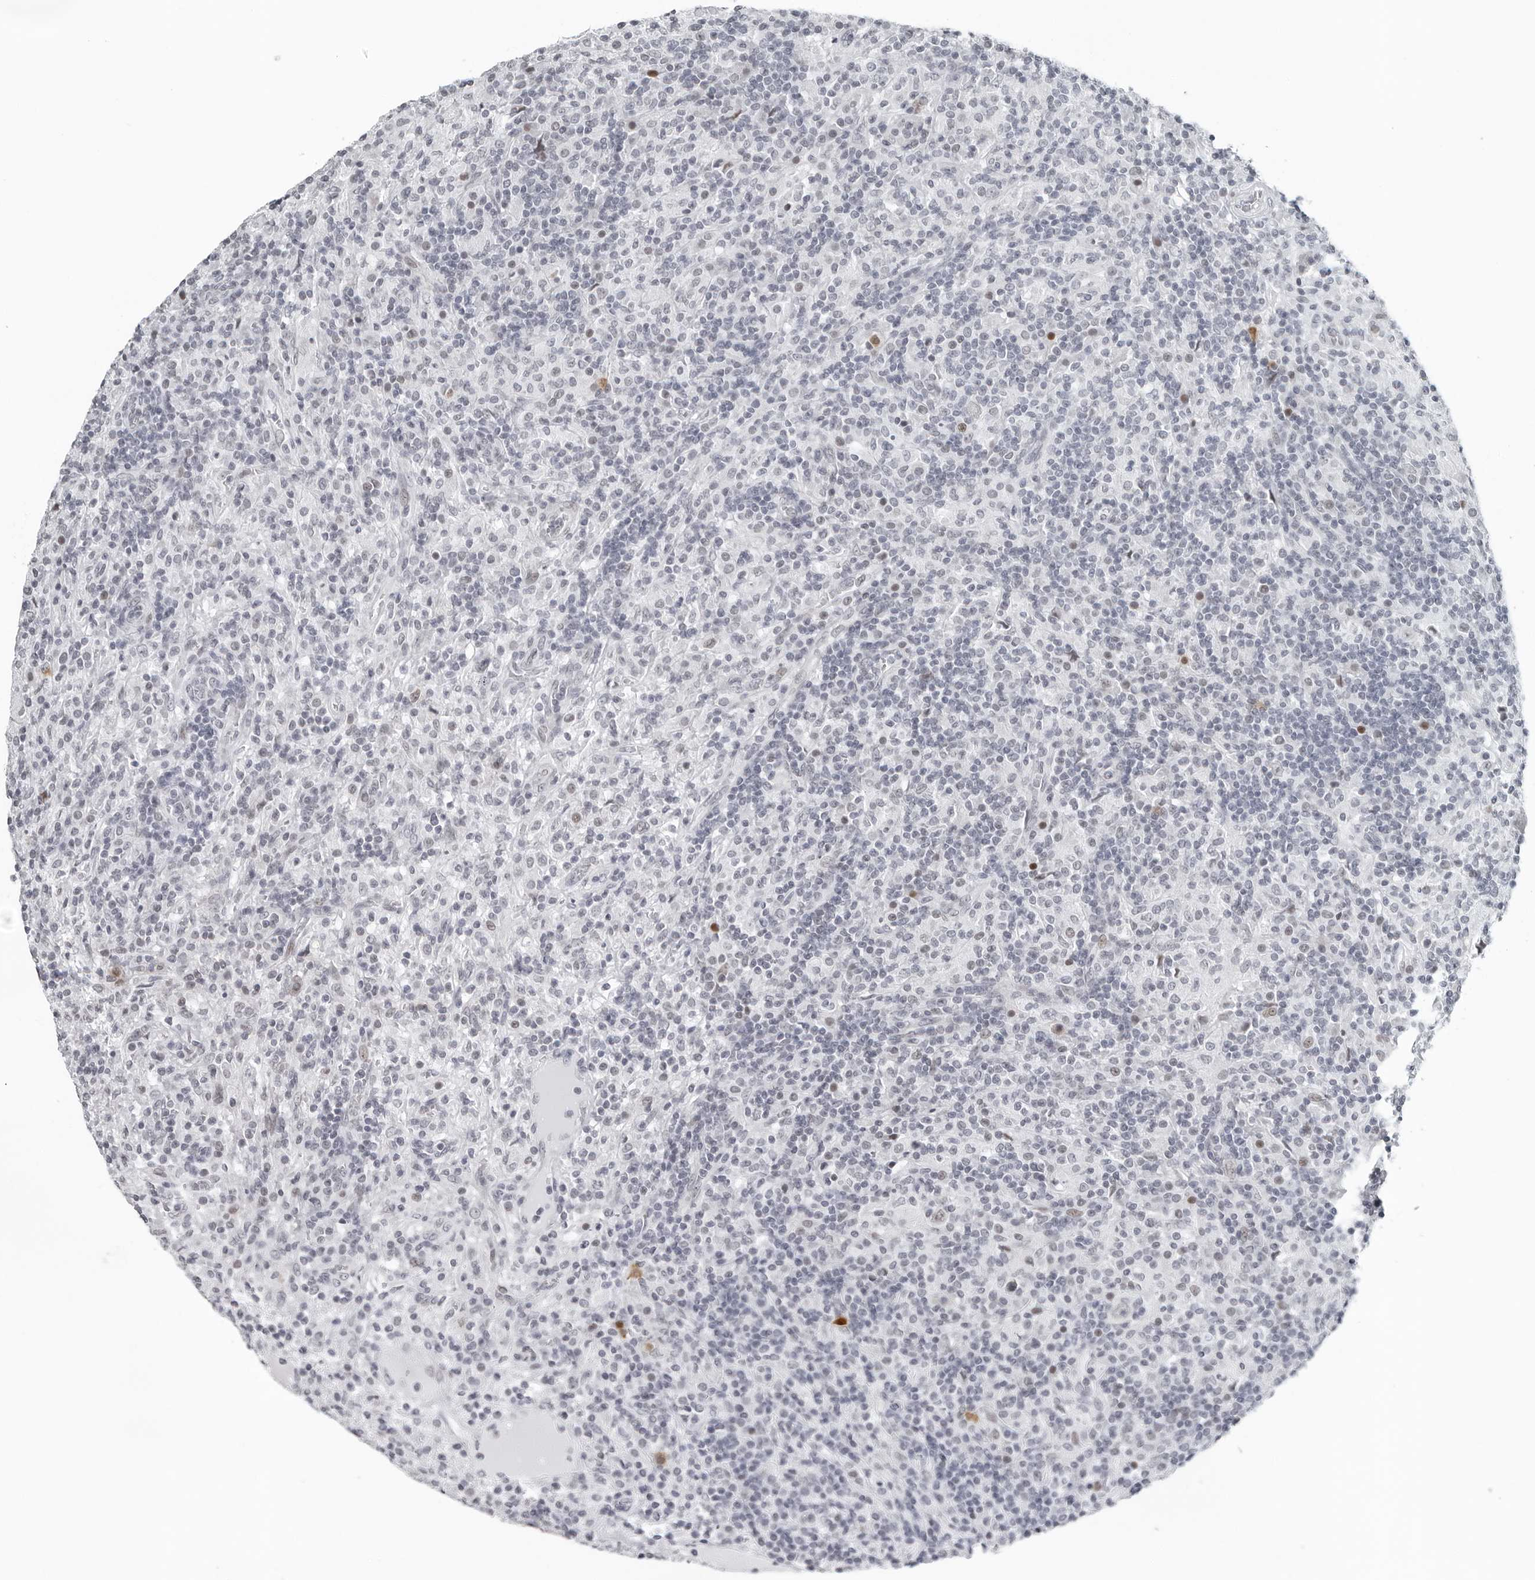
{"staining": {"intensity": "negative", "quantity": "none", "location": "none"}, "tissue": "lymphoma", "cell_type": "Tumor cells", "image_type": "cancer", "snomed": [{"axis": "morphology", "description": "Hodgkin's disease, NOS"}, {"axis": "topography", "description": "Lymph node"}], "caption": "DAB (3,3'-diaminobenzidine) immunohistochemical staining of human Hodgkin's disease reveals no significant staining in tumor cells. (Brightfield microscopy of DAB (3,3'-diaminobenzidine) immunohistochemistry at high magnification).", "gene": "PPP1R42", "patient": {"sex": "male", "age": 70}}